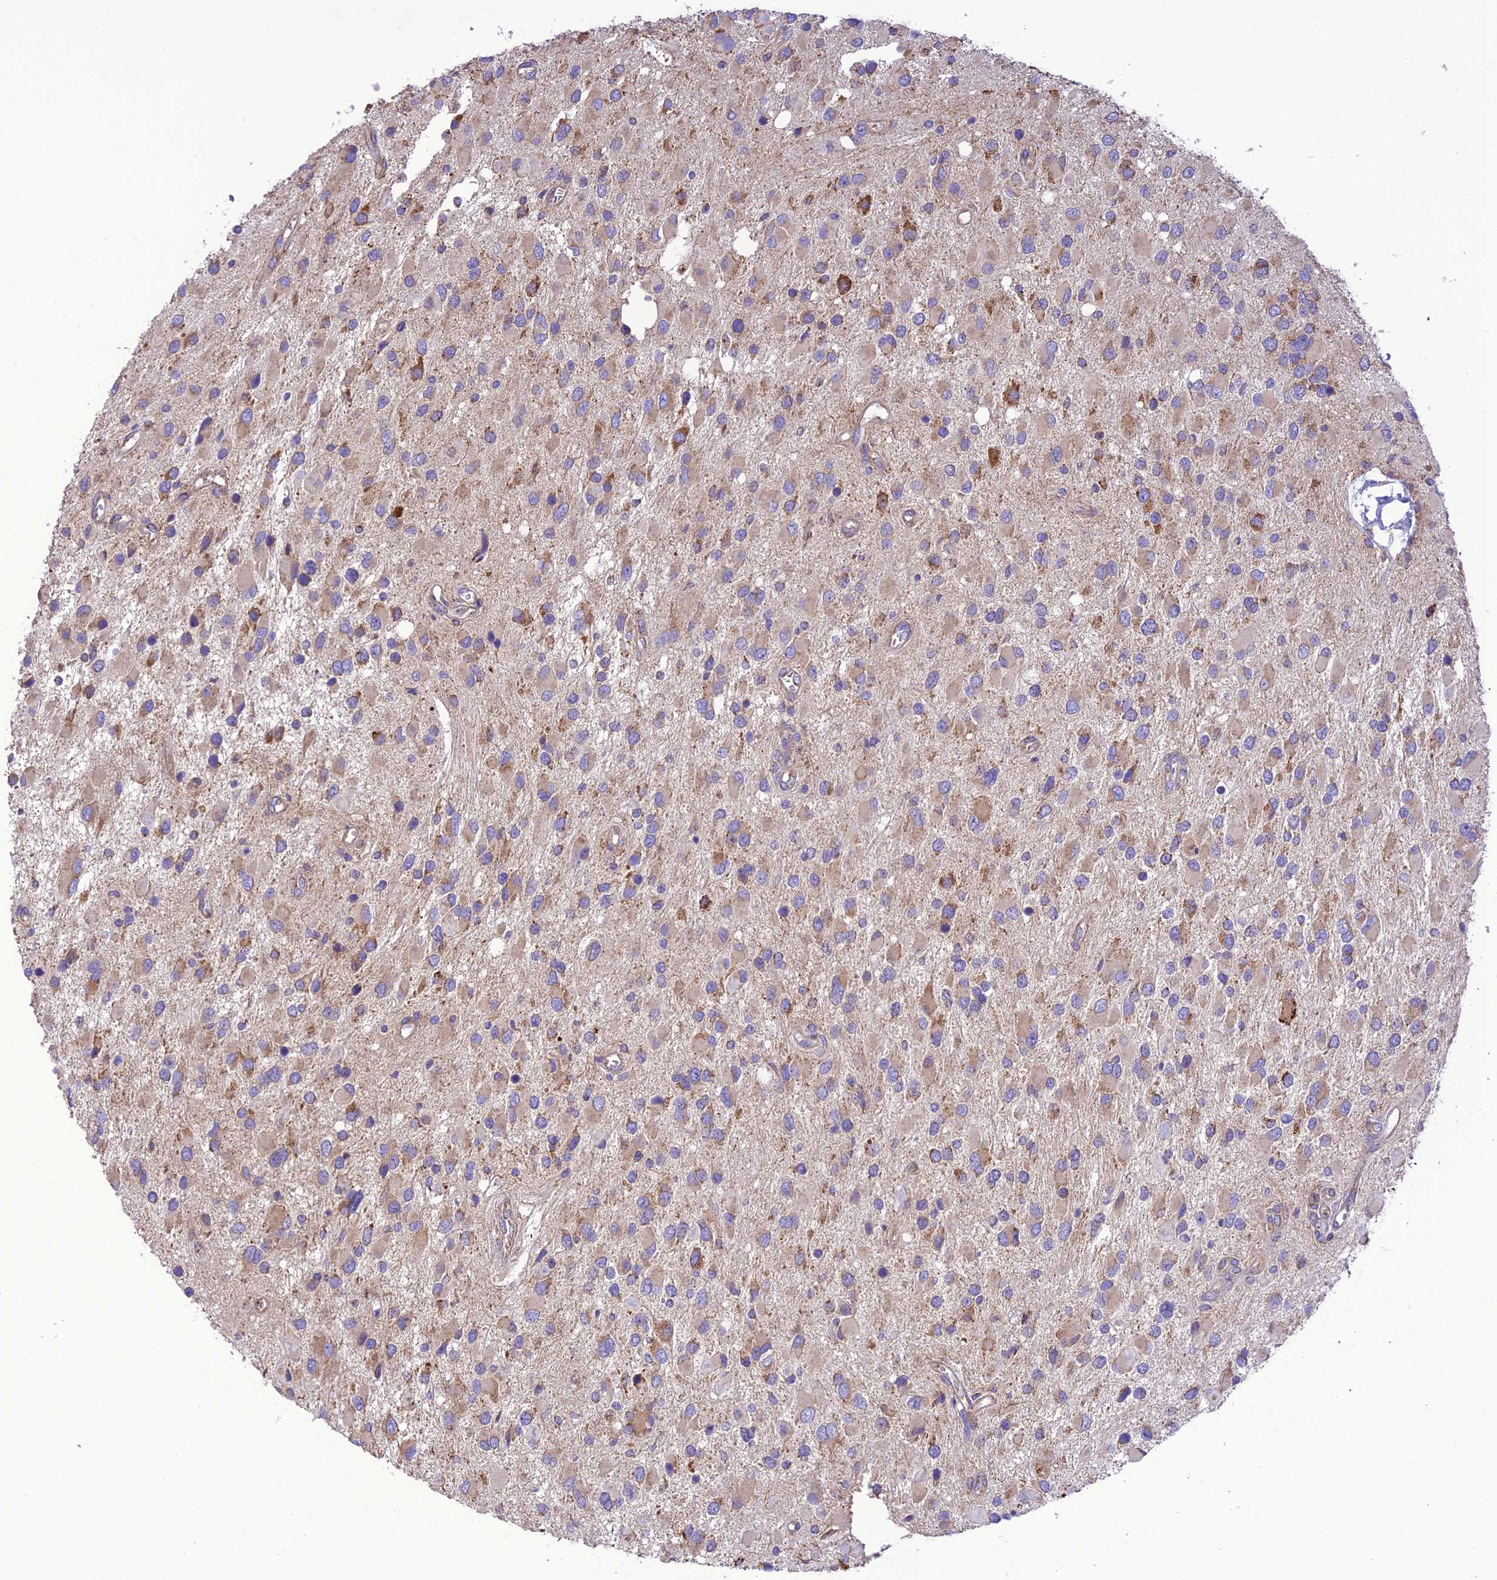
{"staining": {"intensity": "moderate", "quantity": "25%-75%", "location": "cytoplasmic/membranous"}, "tissue": "glioma", "cell_type": "Tumor cells", "image_type": "cancer", "snomed": [{"axis": "morphology", "description": "Glioma, malignant, High grade"}, {"axis": "topography", "description": "Brain"}], "caption": "A medium amount of moderate cytoplasmic/membranous positivity is seen in about 25%-75% of tumor cells in malignant glioma (high-grade) tissue.", "gene": "MAP3K12", "patient": {"sex": "male", "age": 53}}